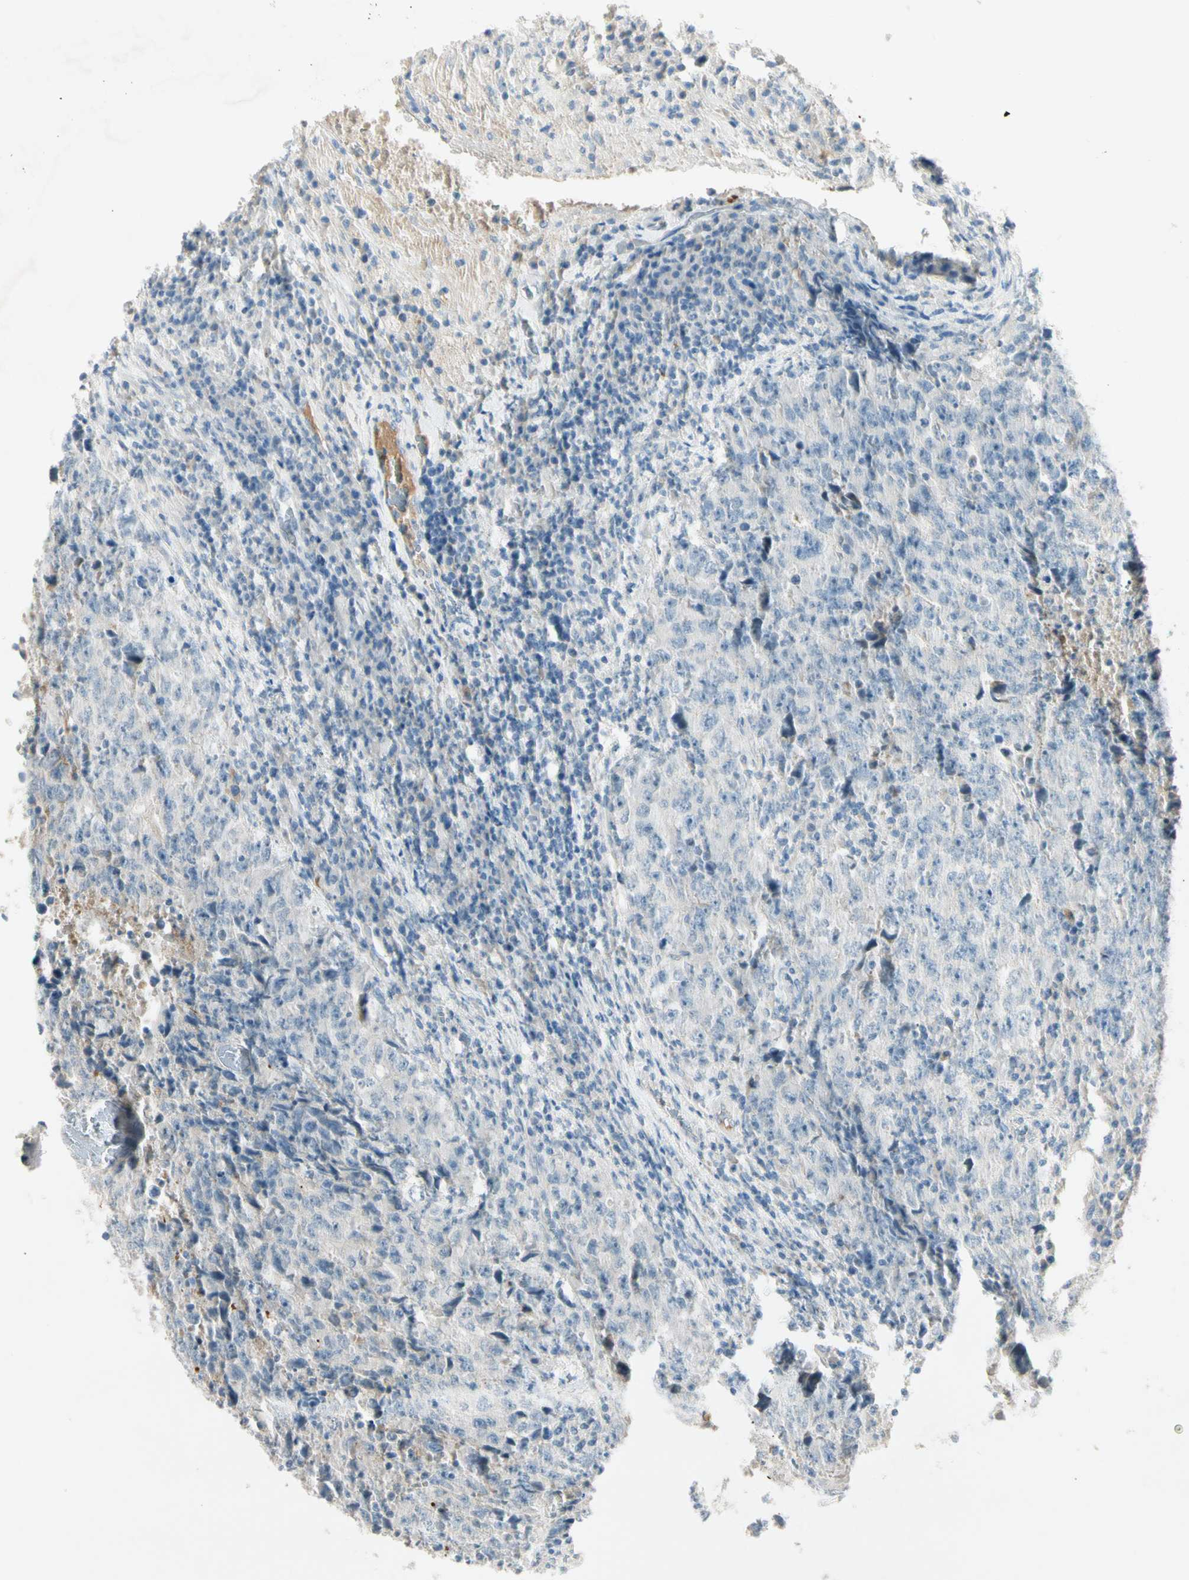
{"staining": {"intensity": "negative", "quantity": "none", "location": "none"}, "tissue": "testis cancer", "cell_type": "Tumor cells", "image_type": "cancer", "snomed": [{"axis": "morphology", "description": "Necrosis, NOS"}, {"axis": "morphology", "description": "Carcinoma, Embryonal, NOS"}, {"axis": "topography", "description": "Testis"}], "caption": "DAB immunohistochemical staining of human testis cancer displays no significant positivity in tumor cells. (DAB immunohistochemistry (IHC), high magnification).", "gene": "SERPIND1", "patient": {"sex": "male", "age": 19}}